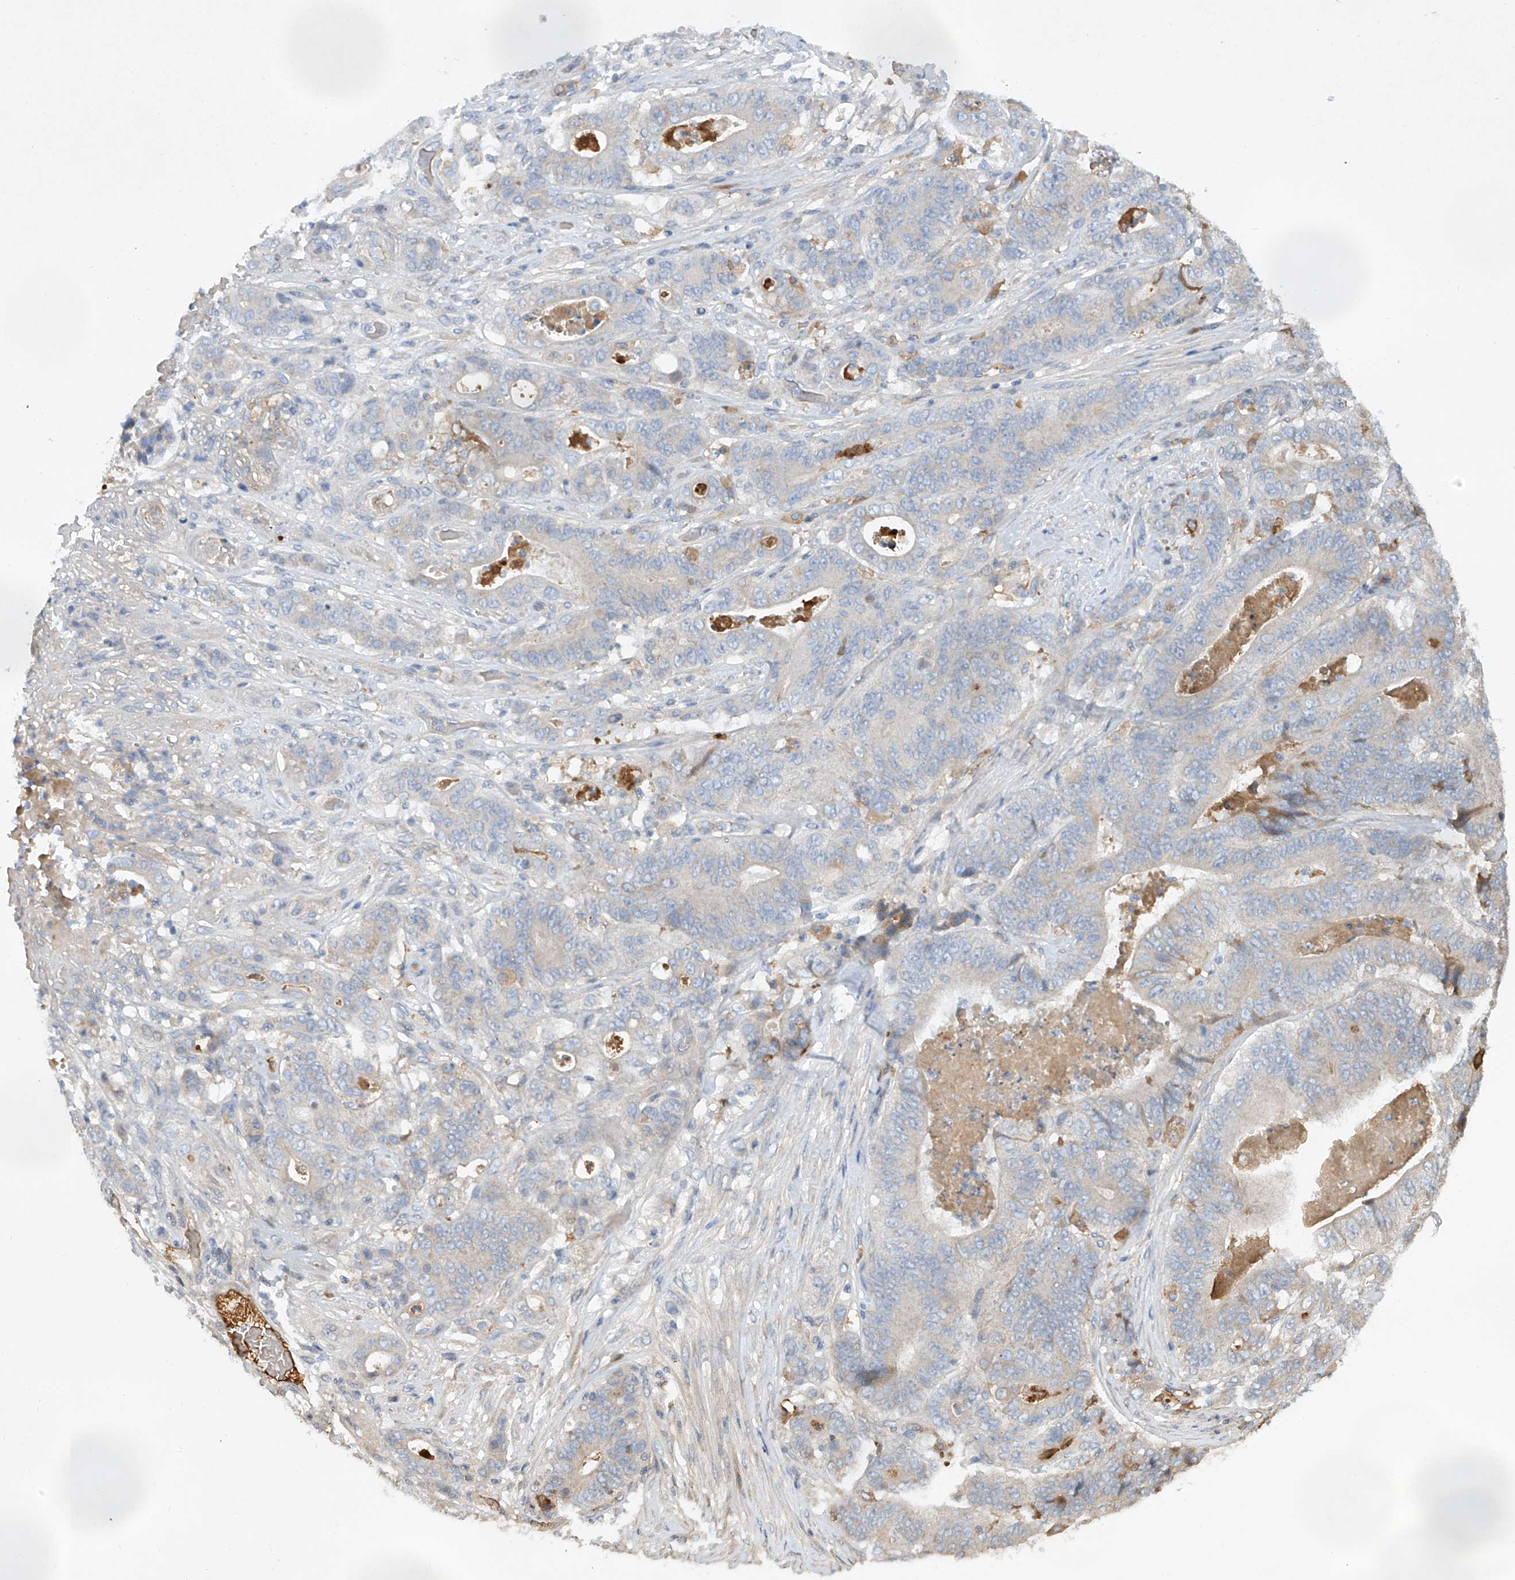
{"staining": {"intensity": "weak", "quantity": "<25%", "location": "cytoplasmic/membranous"}, "tissue": "stomach cancer", "cell_type": "Tumor cells", "image_type": "cancer", "snomed": [{"axis": "morphology", "description": "Adenocarcinoma, NOS"}, {"axis": "topography", "description": "Stomach"}], "caption": "Immunohistochemical staining of human stomach cancer demonstrates no significant staining in tumor cells.", "gene": "HAS3", "patient": {"sex": "female", "age": 73}}